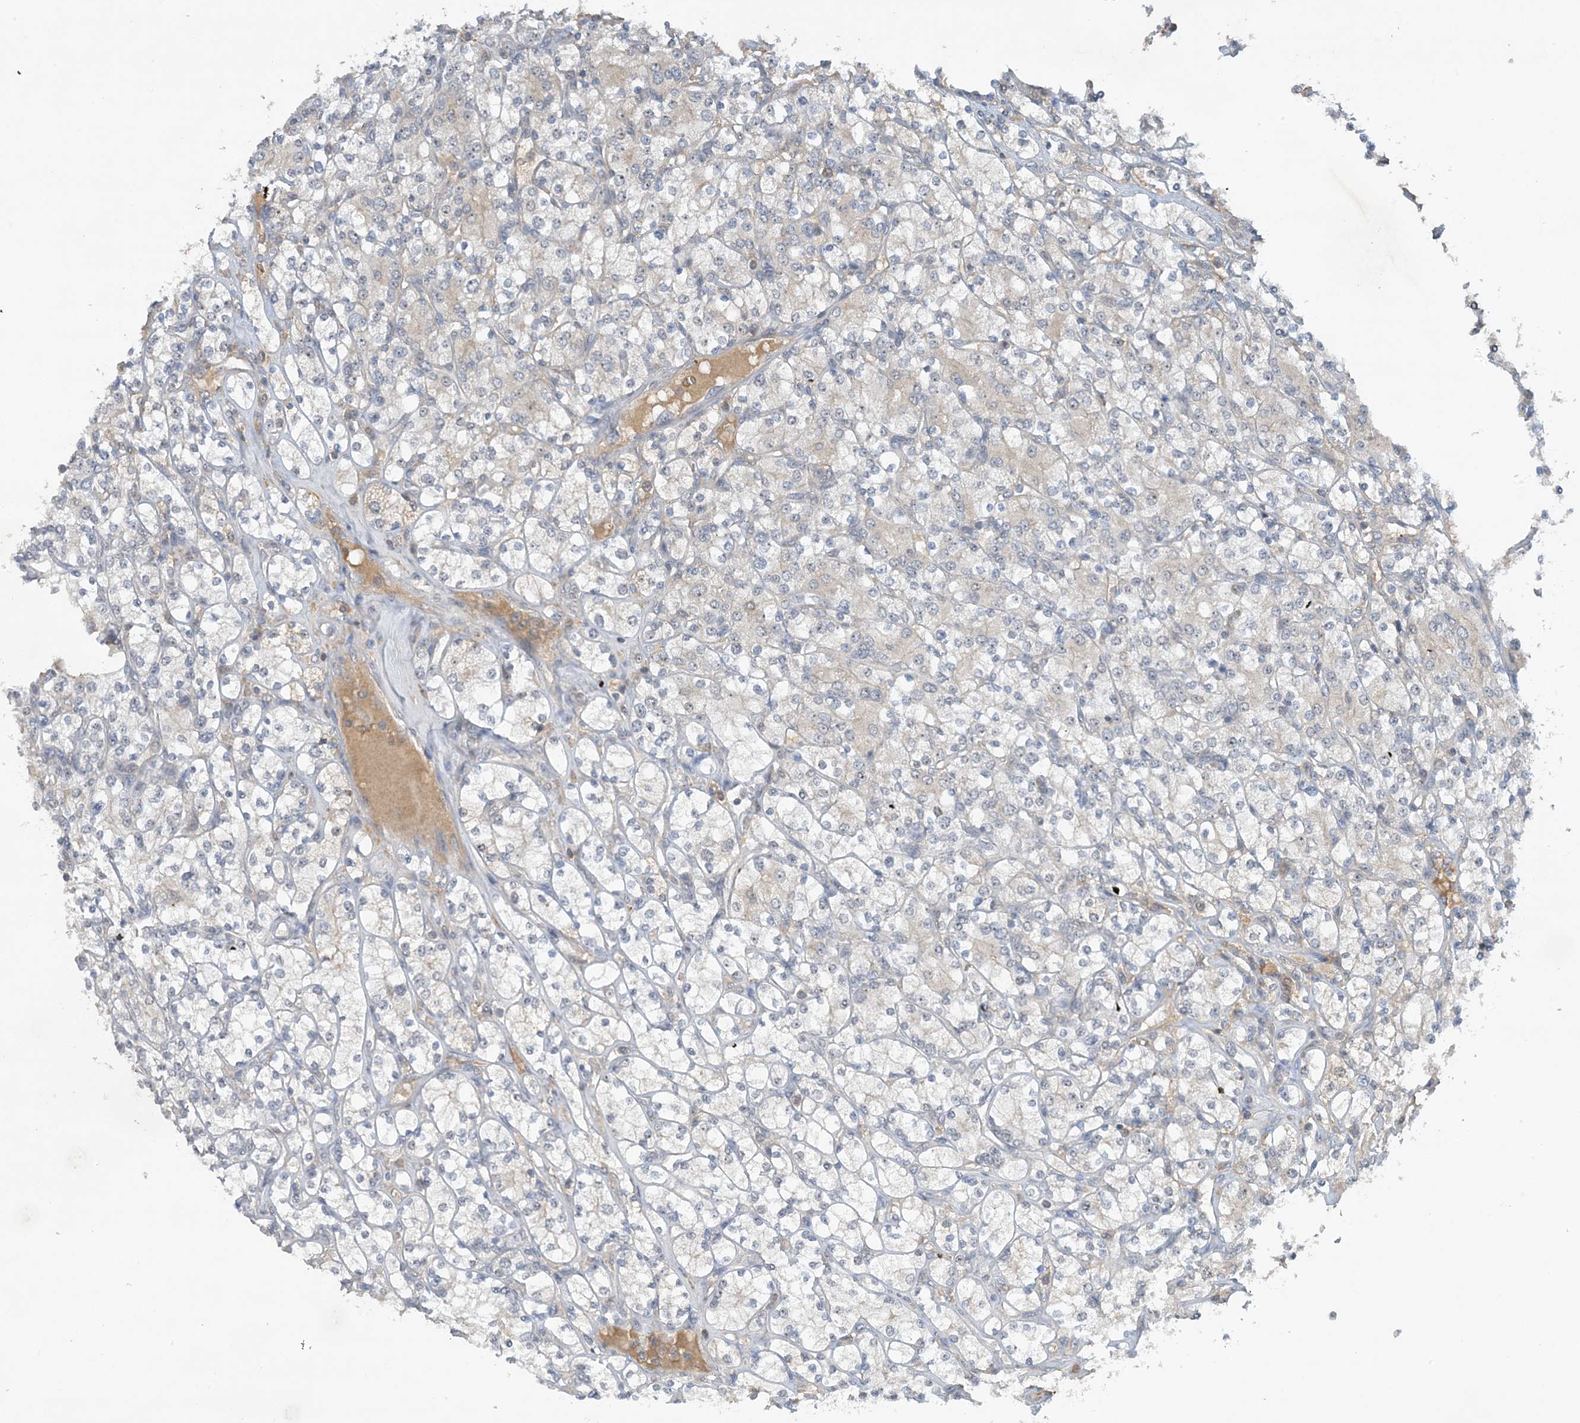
{"staining": {"intensity": "negative", "quantity": "none", "location": "none"}, "tissue": "renal cancer", "cell_type": "Tumor cells", "image_type": "cancer", "snomed": [{"axis": "morphology", "description": "Adenocarcinoma, NOS"}, {"axis": "topography", "description": "Kidney"}], "caption": "Tumor cells show no significant protein staining in adenocarcinoma (renal). The staining was performed using DAB (3,3'-diaminobenzidine) to visualize the protein expression in brown, while the nuclei were stained in blue with hematoxylin (Magnification: 20x).", "gene": "UBE2E1", "patient": {"sex": "male", "age": 77}}